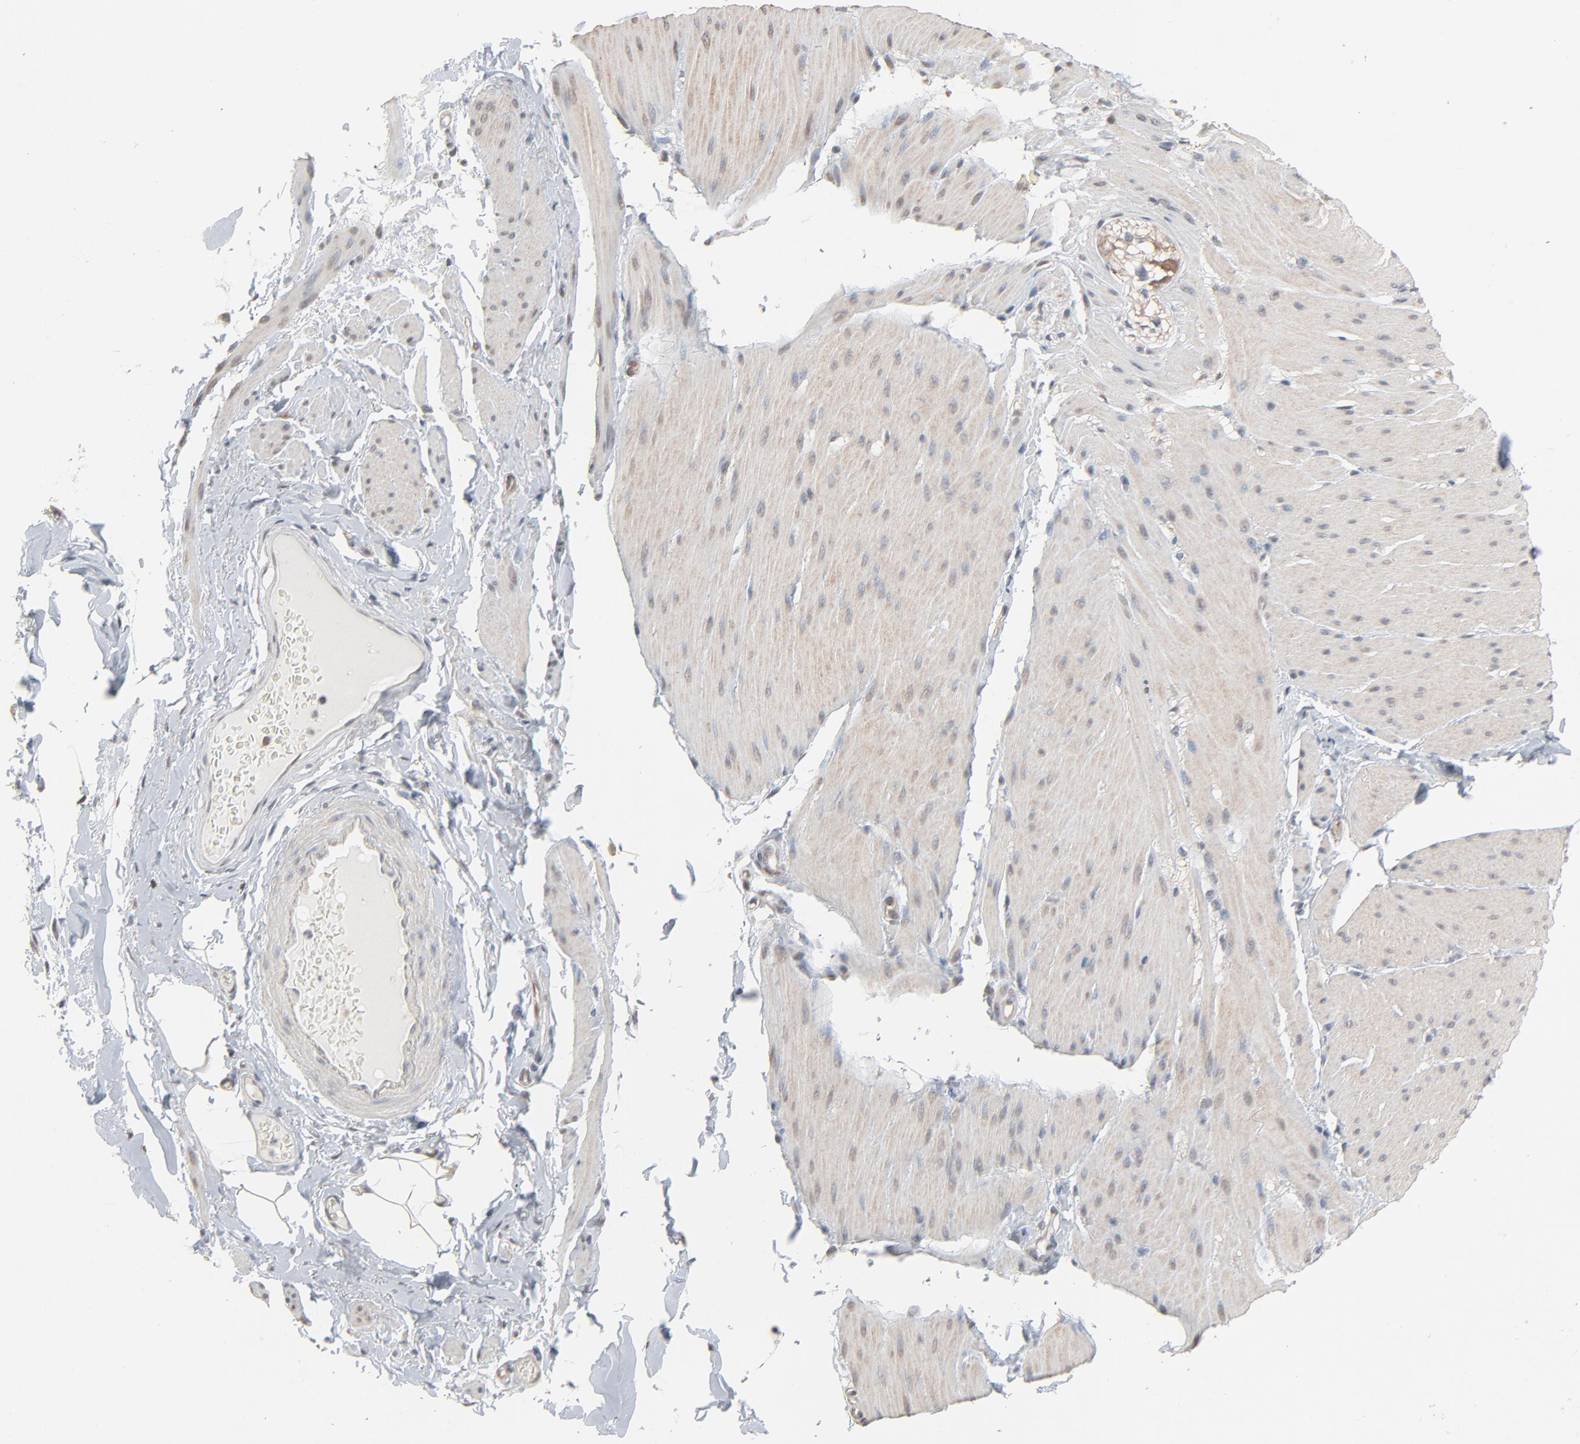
{"staining": {"intensity": "weak", "quantity": ">75%", "location": "cytoplasmic/membranous"}, "tissue": "smooth muscle", "cell_type": "Smooth muscle cells", "image_type": "normal", "snomed": [{"axis": "morphology", "description": "Normal tissue, NOS"}, {"axis": "topography", "description": "Smooth muscle"}, {"axis": "topography", "description": "Colon"}], "caption": "DAB immunohistochemical staining of benign human smooth muscle exhibits weak cytoplasmic/membranous protein staining in approximately >75% of smooth muscle cells. The staining is performed using DAB (3,3'-diaminobenzidine) brown chromogen to label protein expression. The nuclei are counter-stained blue using hematoxylin.", "gene": "CCT5", "patient": {"sex": "male", "age": 67}}